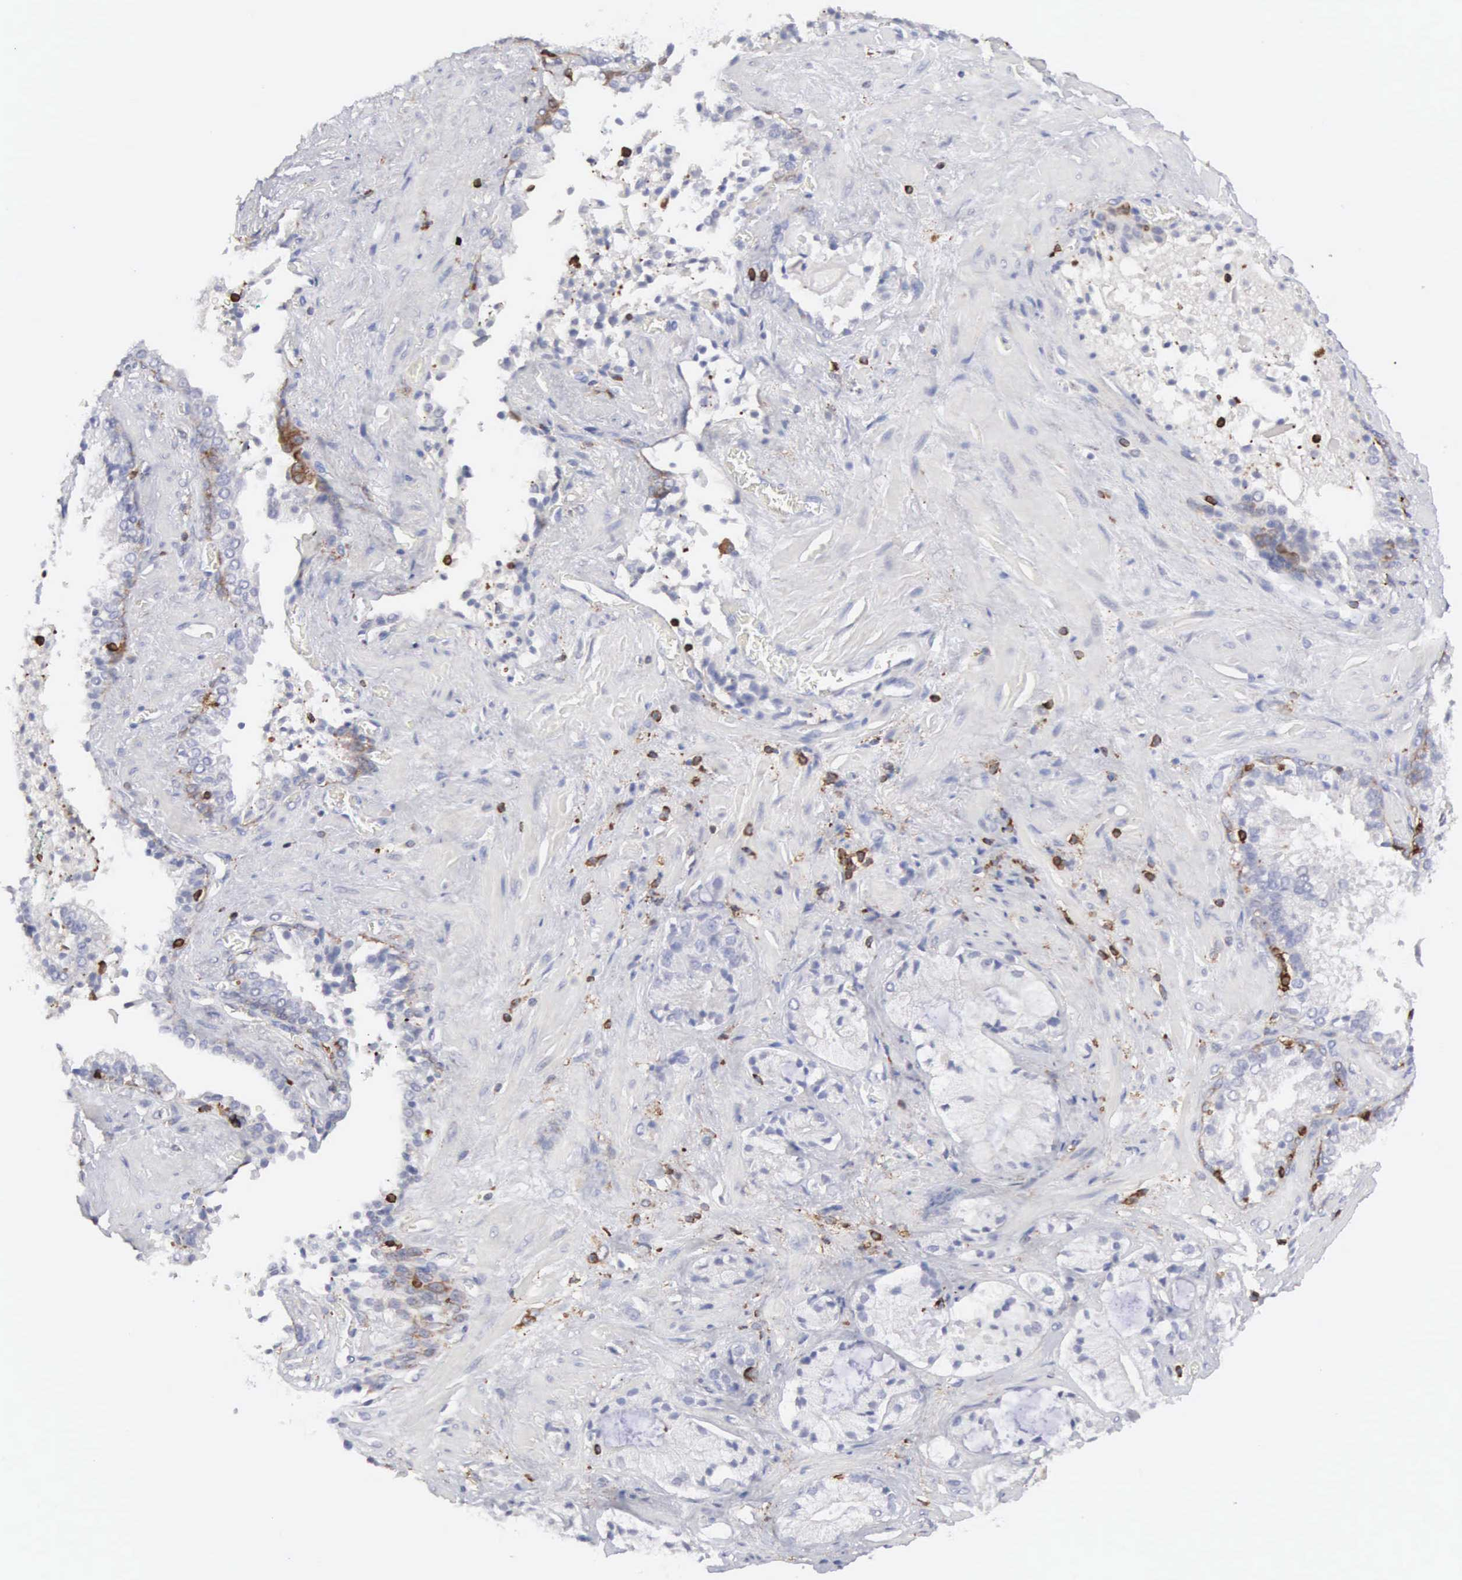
{"staining": {"intensity": "negative", "quantity": "none", "location": "none"}, "tissue": "colorectal cancer", "cell_type": "Tumor cells", "image_type": "cancer", "snomed": [{"axis": "morphology", "description": "Adenocarcinoma, NOS"}, {"axis": "topography", "description": "Rectum"}], "caption": "The immunohistochemistry (IHC) micrograph has no significant staining in tumor cells of colorectal cancer tissue.", "gene": "SH3BP1", "patient": {"sex": "female", "age": 57}}